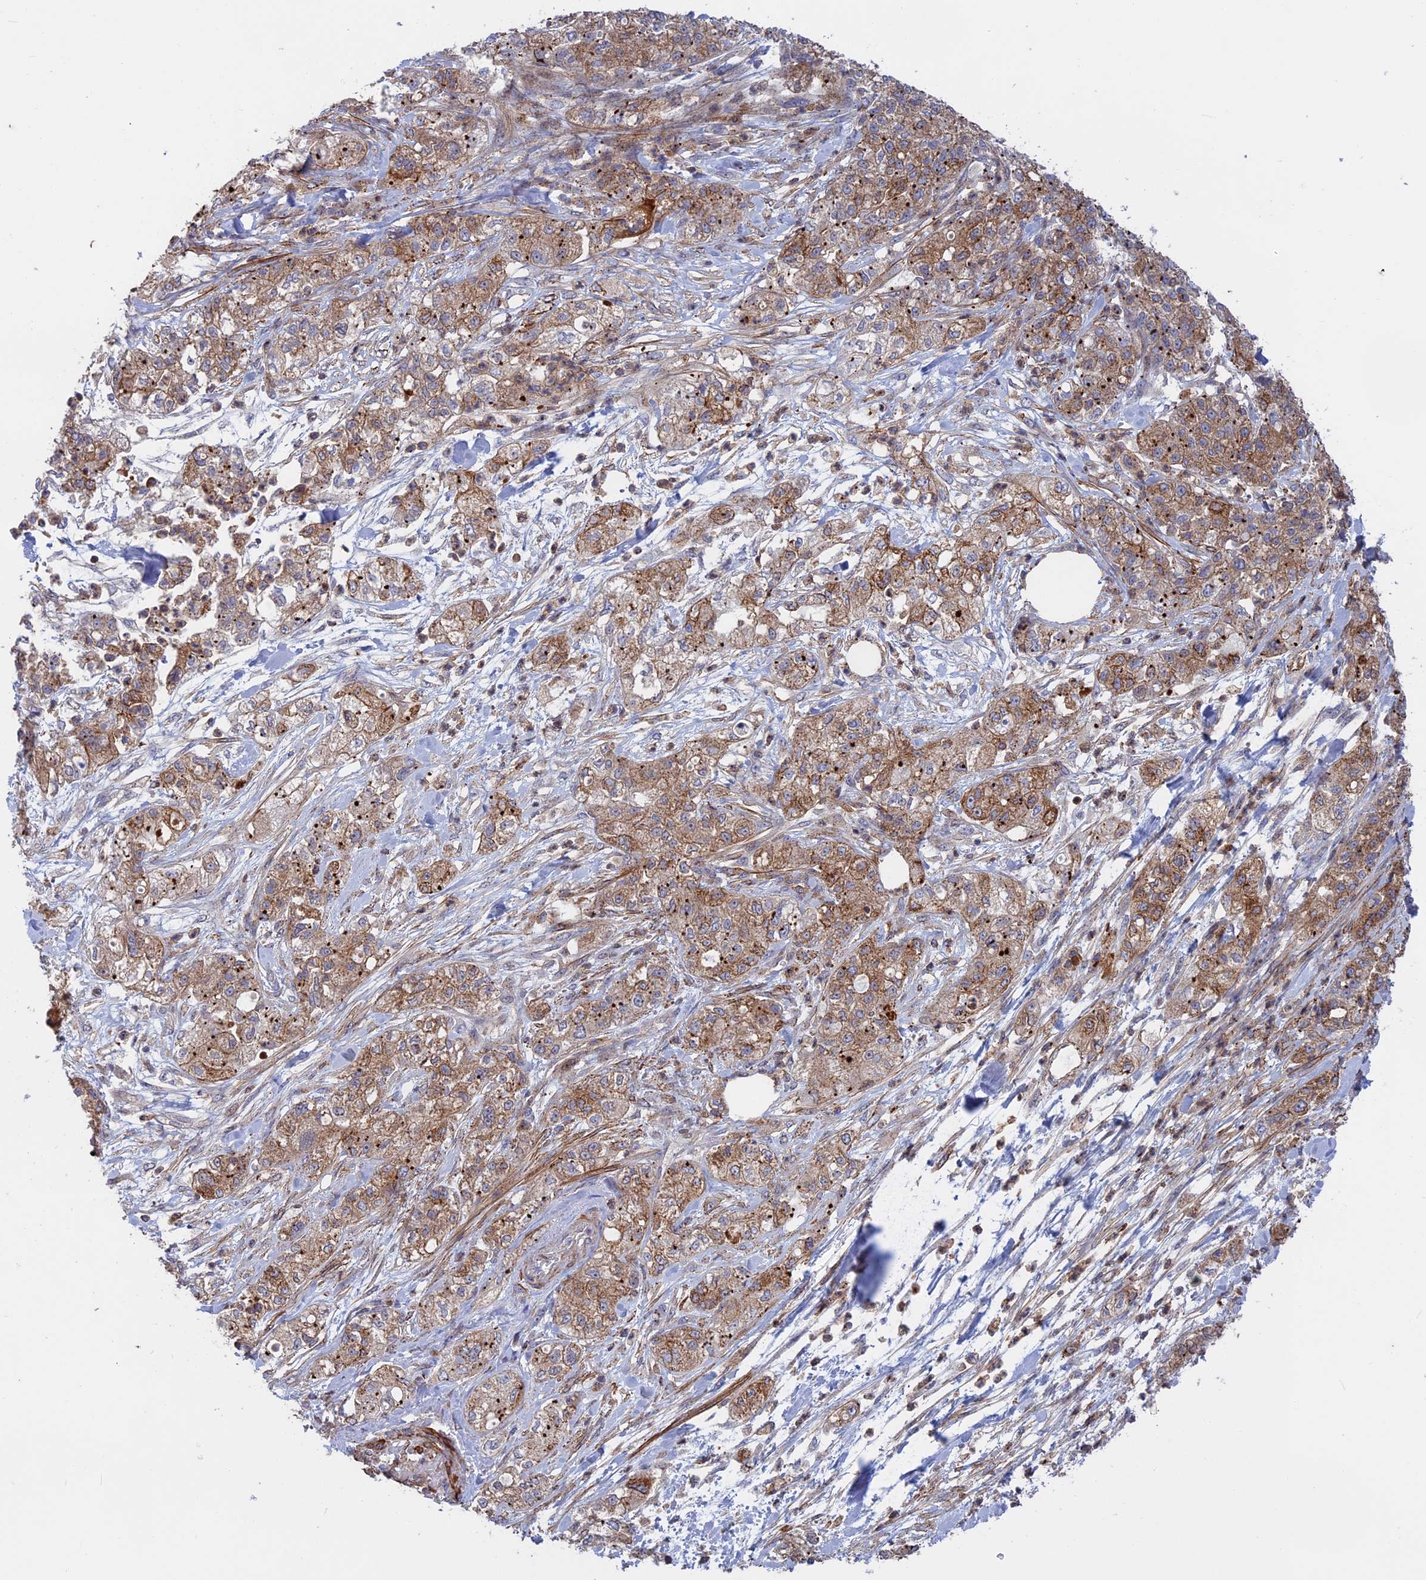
{"staining": {"intensity": "moderate", "quantity": ">75%", "location": "cytoplasmic/membranous"}, "tissue": "pancreatic cancer", "cell_type": "Tumor cells", "image_type": "cancer", "snomed": [{"axis": "morphology", "description": "Adenocarcinoma, NOS"}, {"axis": "topography", "description": "Pancreas"}], "caption": "This is an image of immunohistochemistry (IHC) staining of pancreatic adenocarcinoma, which shows moderate expression in the cytoplasmic/membranous of tumor cells.", "gene": "LYPD5", "patient": {"sex": "female", "age": 78}}